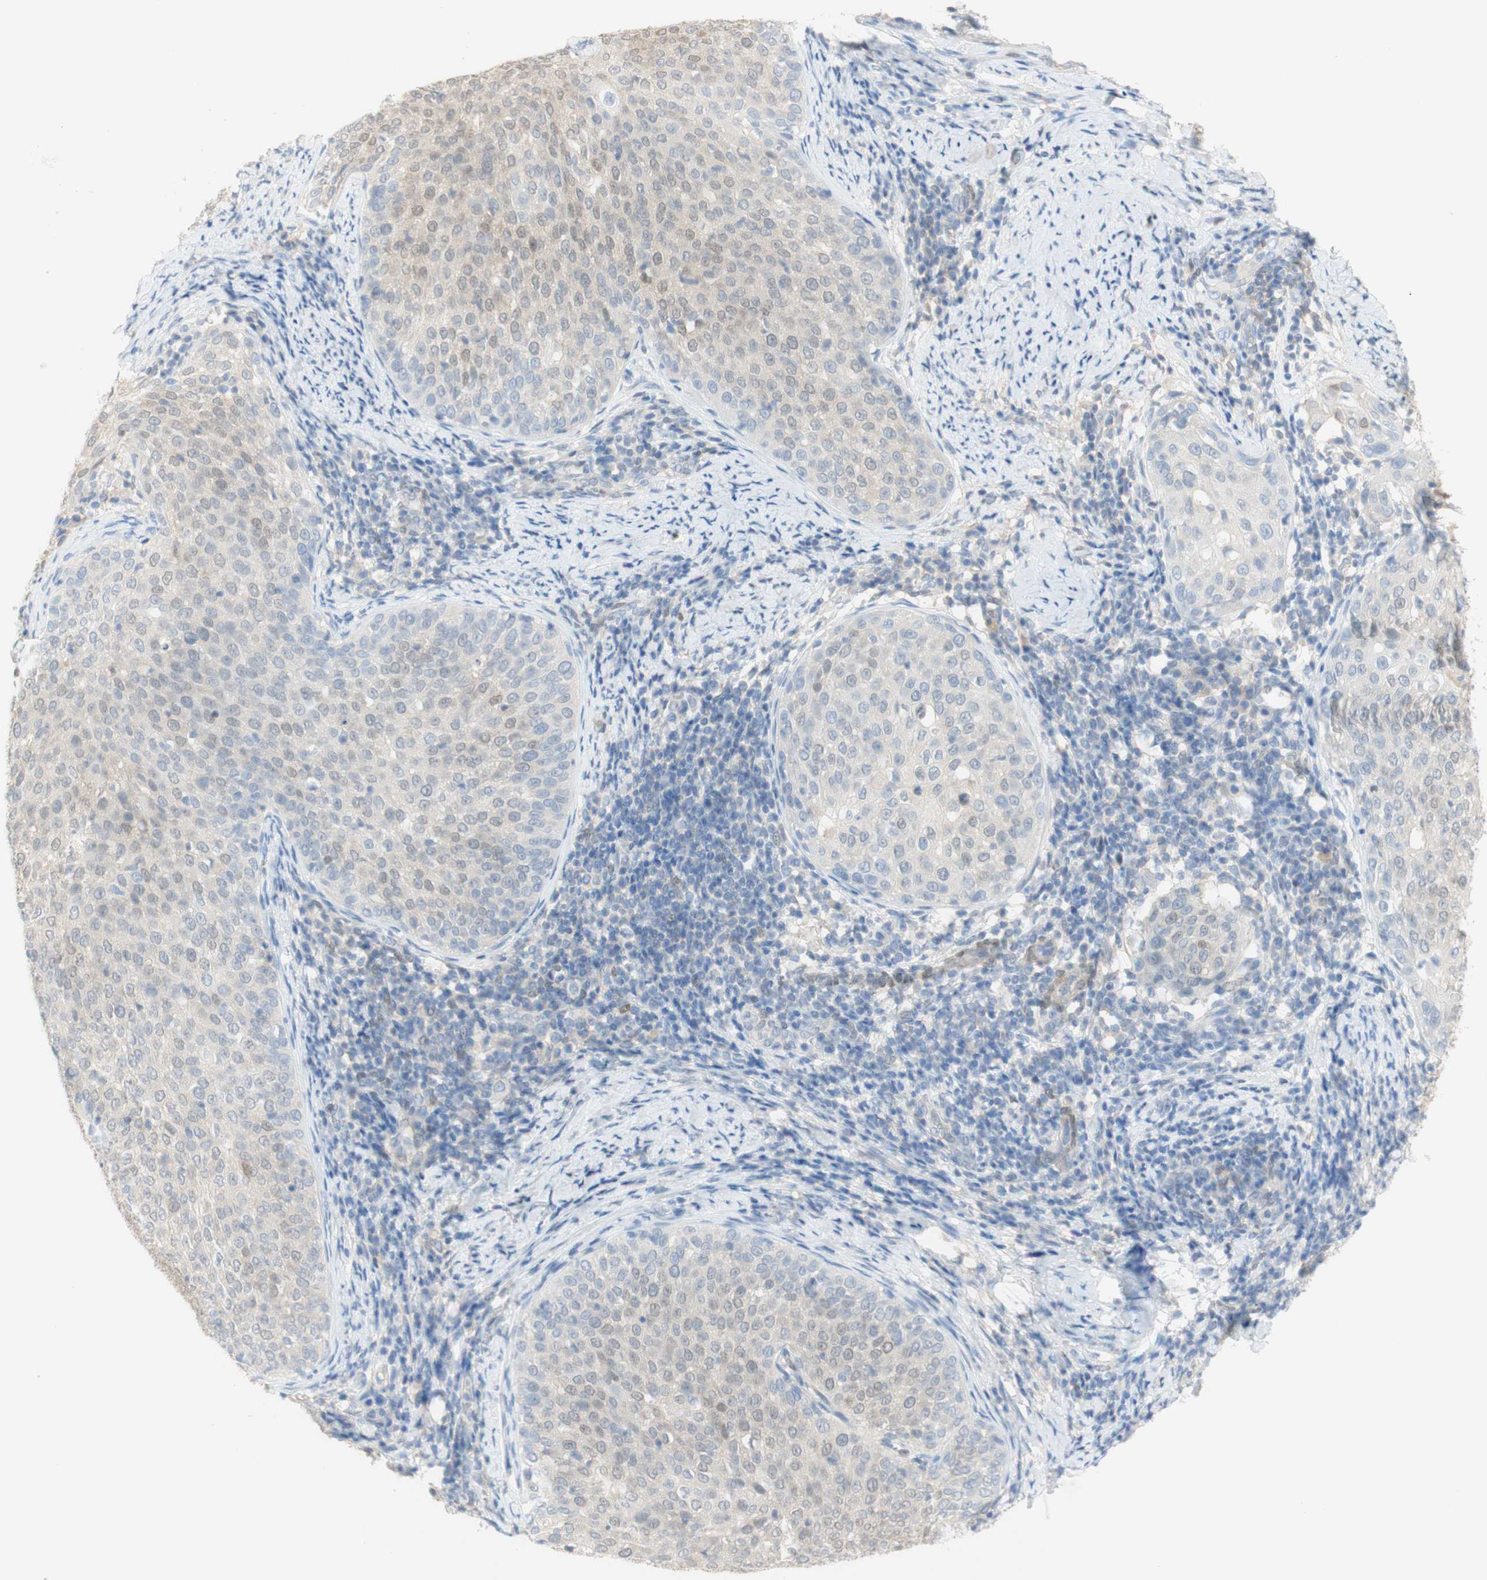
{"staining": {"intensity": "weak", "quantity": ">75%", "location": "cytoplasmic/membranous,nuclear"}, "tissue": "cervical cancer", "cell_type": "Tumor cells", "image_type": "cancer", "snomed": [{"axis": "morphology", "description": "Squamous cell carcinoma, NOS"}, {"axis": "topography", "description": "Cervix"}], "caption": "Human cervical squamous cell carcinoma stained for a protein (brown) shows weak cytoplasmic/membranous and nuclear positive positivity in about >75% of tumor cells.", "gene": "SELENBP1", "patient": {"sex": "female", "age": 51}}